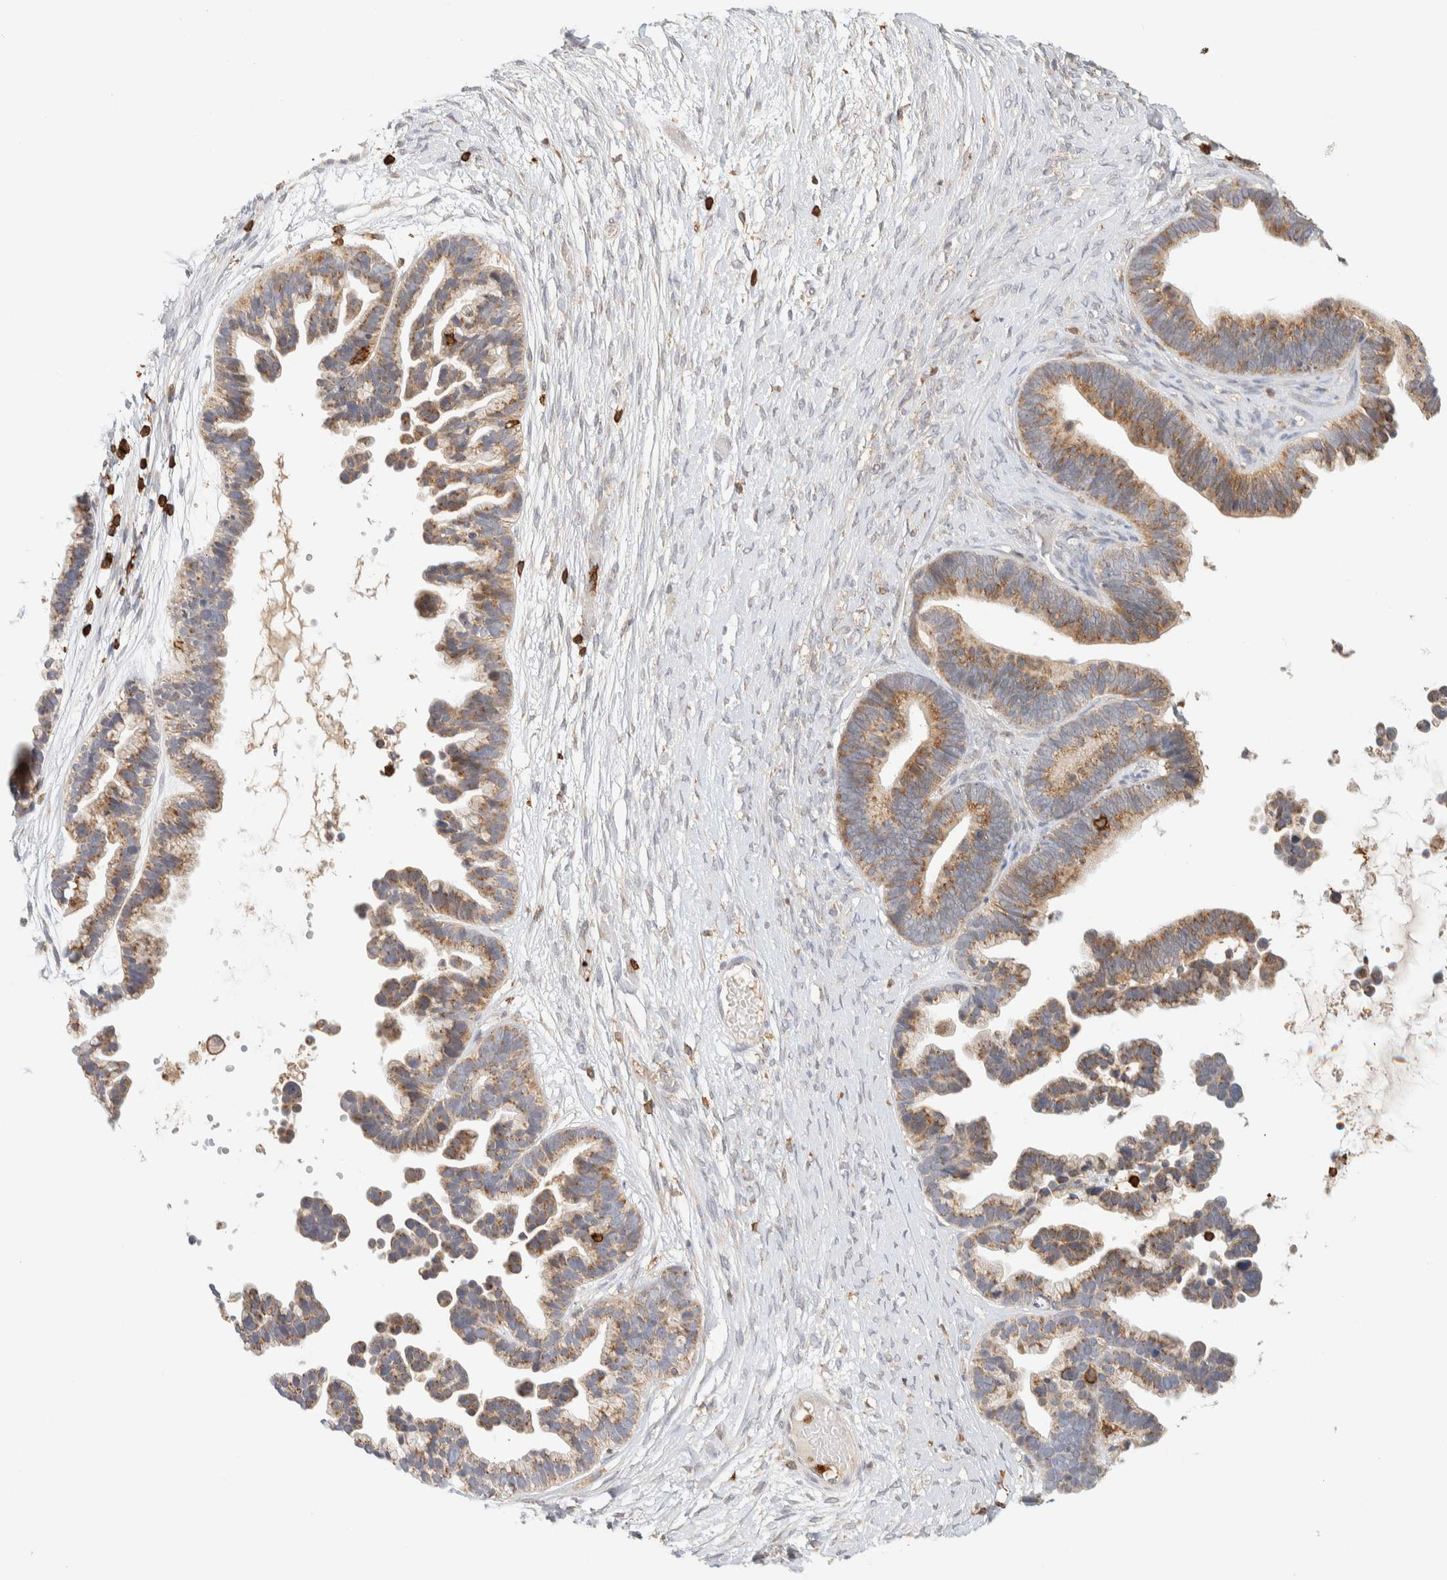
{"staining": {"intensity": "moderate", "quantity": ">75%", "location": "cytoplasmic/membranous"}, "tissue": "ovarian cancer", "cell_type": "Tumor cells", "image_type": "cancer", "snomed": [{"axis": "morphology", "description": "Cystadenocarcinoma, serous, NOS"}, {"axis": "topography", "description": "Ovary"}], "caption": "DAB (3,3'-diaminobenzidine) immunohistochemical staining of ovarian cancer (serous cystadenocarcinoma) shows moderate cytoplasmic/membranous protein positivity in approximately >75% of tumor cells.", "gene": "RUNDC1", "patient": {"sex": "female", "age": 56}}